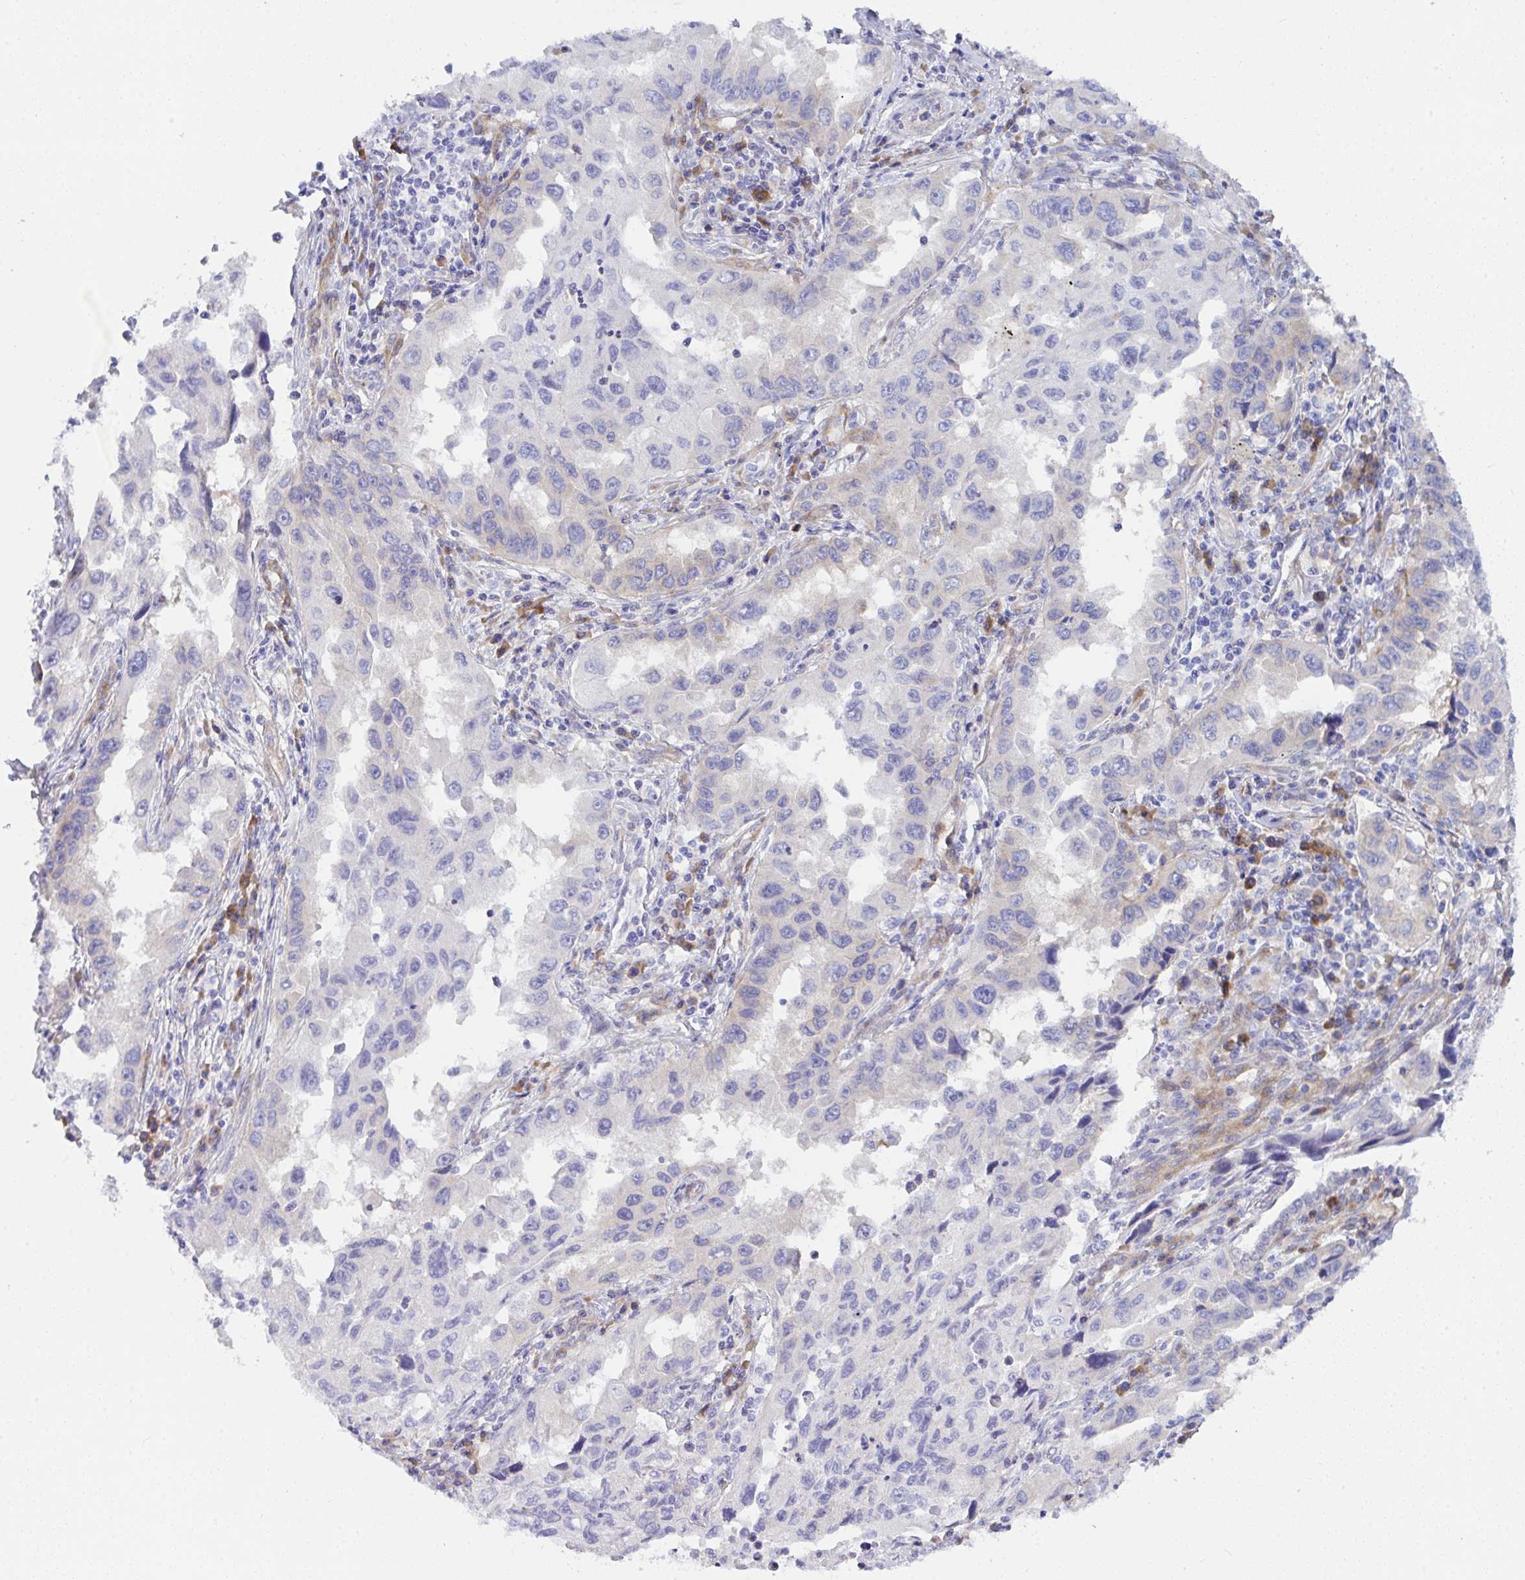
{"staining": {"intensity": "negative", "quantity": "none", "location": "none"}, "tissue": "lung cancer", "cell_type": "Tumor cells", "image_type": "cancer", "snomed": [{"axis": "morphology", "description": "Adenocarcinoma, NOS"}, {"axis": "topography", "description": "Lung"}], "caption": "A micrograph of adenocarcinoma (lung) stained for a protein exhibits no brown staining in tumor cells. Nuclei are stained in blue.", "gene": "GAB1", "patient": {"sex": "female", "age": 73}}